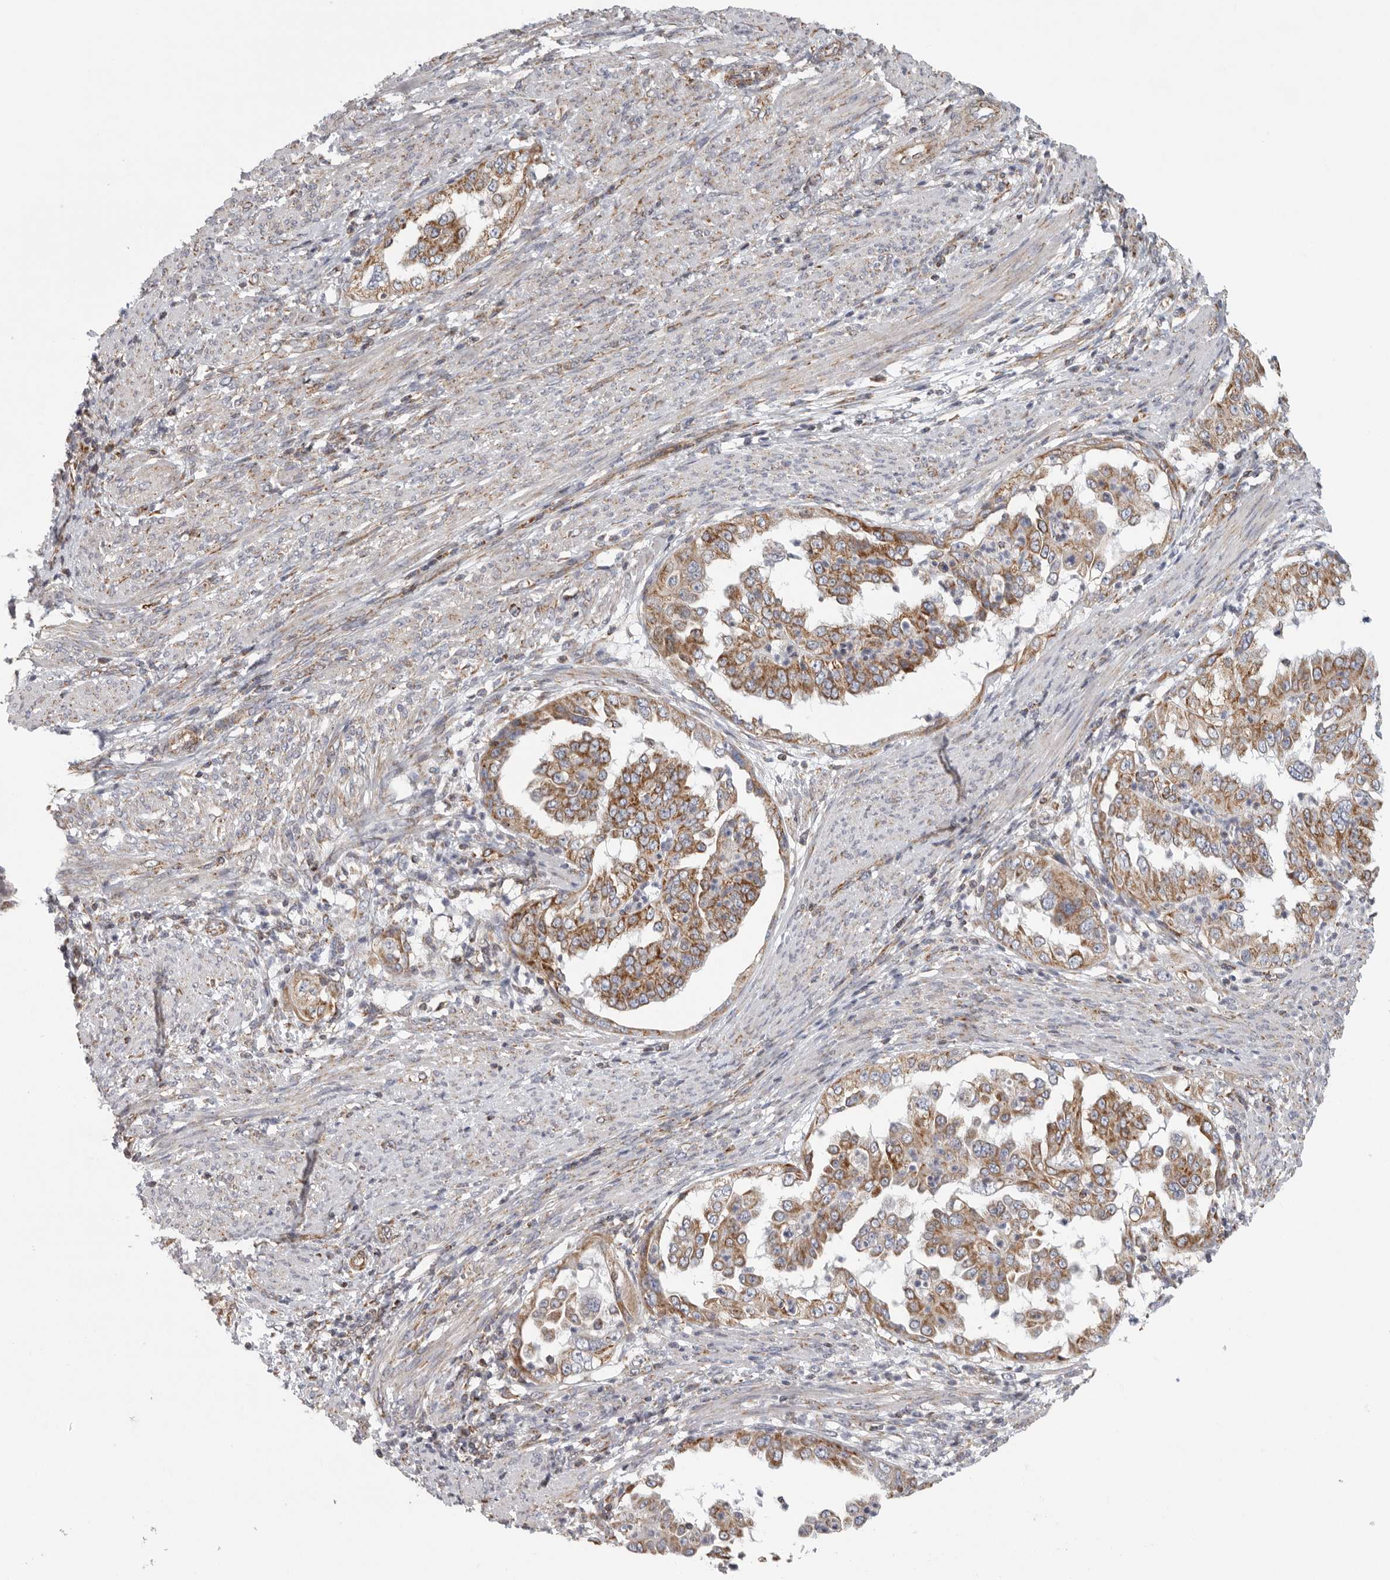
{"staining": {"intensity": "moderate", "quantity": ">75%", "location": "cytoplasmic/membranous"}, "tissue": "endometrial cancer", "cell_type": "Tumor cells", "image_type": "cancer", "snomed": [{"axis": "morphology", "description": "Adenocarcinoma, NOS"}, {"axis": "topography", "description": "Endometrium"}], "caption": "Adenocarcinoma (endometrial) tissue demonstrates moderate cytoplasmic/membranous expression in approximately >75% of tumor cells", "gene": "FKBP8", "patient": {"sex": "female", "age": 85}}